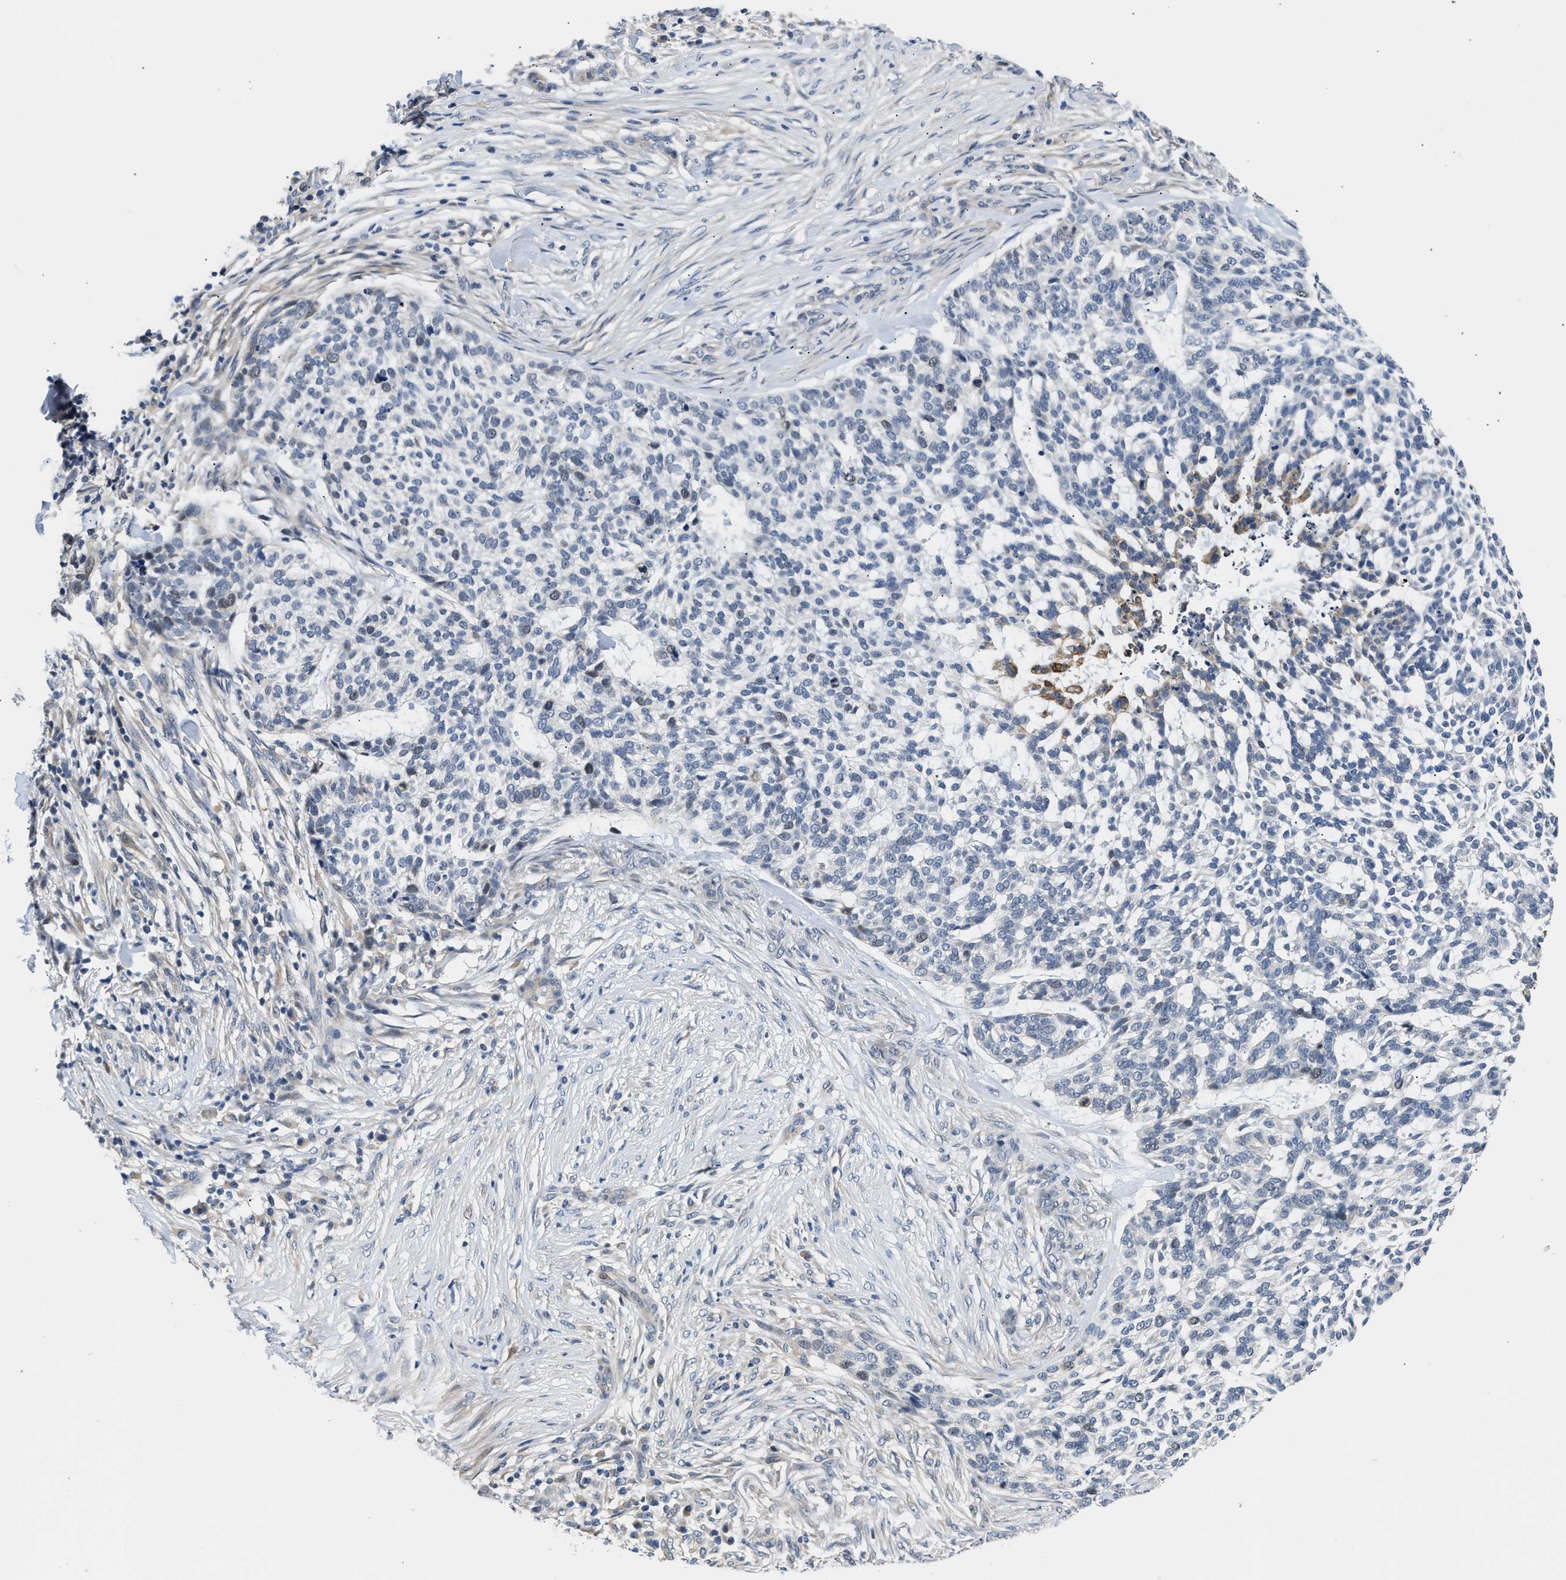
{"staining": {"intensity": "negative", "quantity": "none", "location": "none"}, "tissue": "skin cancer", "cell_type": "Tumor cells", "image_type": "cancer", "snomed": [{"axis": "morphology", "description": "Basal cell carcinoma"}, {"axis": "topography", "description": "Skin"}], "caption": "This is an immunohistochemistry image of skin cancer (basal cell carcinoma). There is no staining in tumor cells.", "gene": "CLGN", "patient": {"sex": "female", "age": 64}}